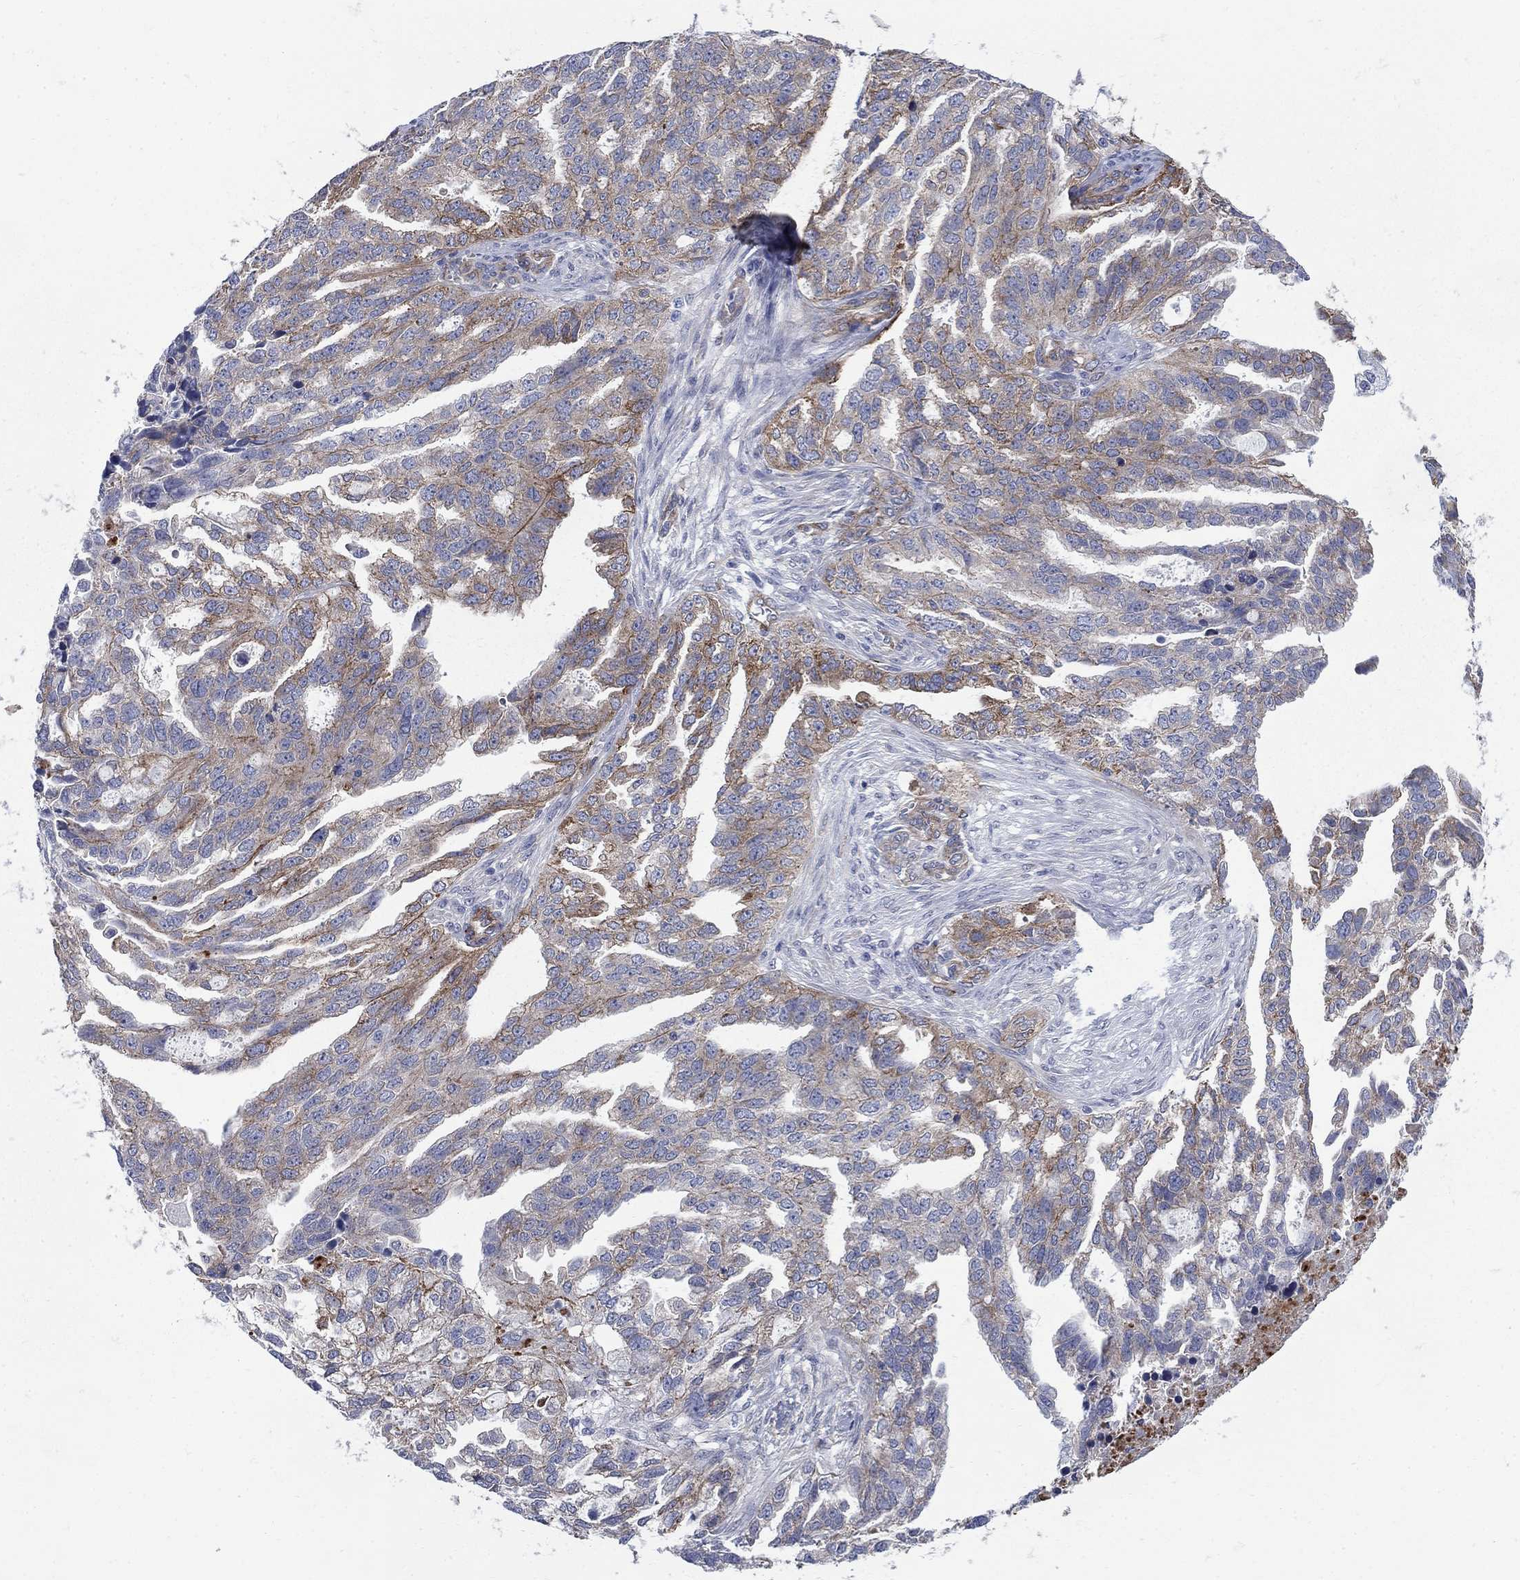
{"staining": {"intensity": "moderate", "quantity": "25%-75%", "location": "cytoplasmic/membranous"}, "tissue": "ovarian cancer", "cell_type": "Tumor cells", "image_type": "cancer", "snomed": [{"axis": "morphology", "description": "Cystadenocarcinoma, serous, NOS"}, {"axis": "topography", "description": "Ovary"}], "caption": "Ovarian cancer (serous cystadenocarcinoma) stained with DAB (3,3'-diaminobenzidine) immunohistochemistry (IHC) reveals medium levels of moderate cytoplasmic/membranous expression in approximately 25%-75% of tumor cells.", "gene": "SEPTIN8", "patient": {"sex": "female", "age": 51}}